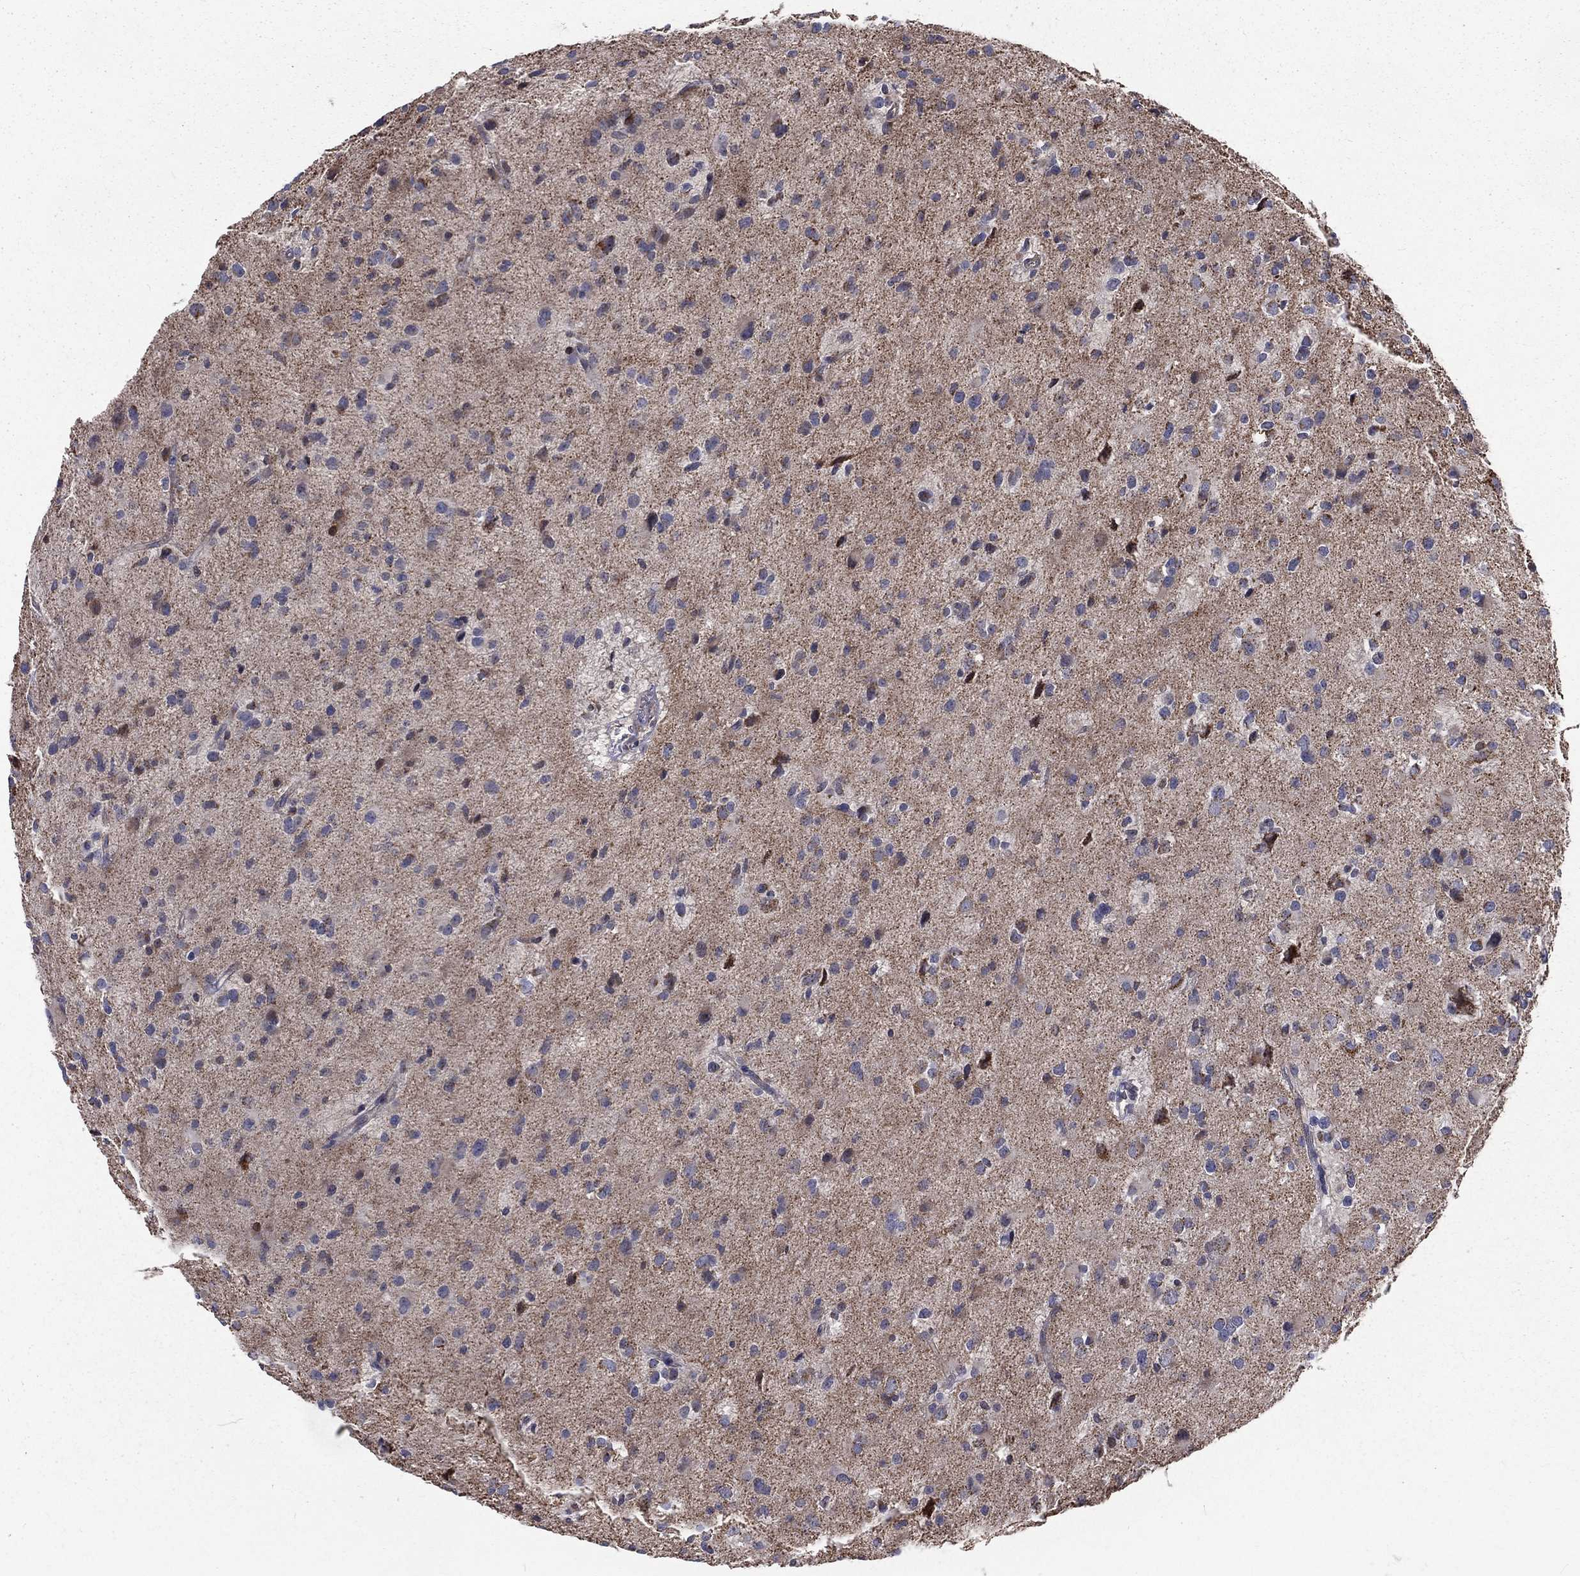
{"staining": {"intensity": "negative", "quantity": "none", "location": "none"}, "tissue": "glioma", "cell_type": "Tumor cells", "image_type": "cancer", "snomed": [{"axis": "morphology", "description": "Glioma, malignant, Low grade"}, {"axis": "topography", "description": "Brain"}], "caption": "Human glioma stained for a protein using immunohistochemistry displays no staining in tumor cells.", "gene": "GPD1", "patient": {"sex": "female", "age": 32}}